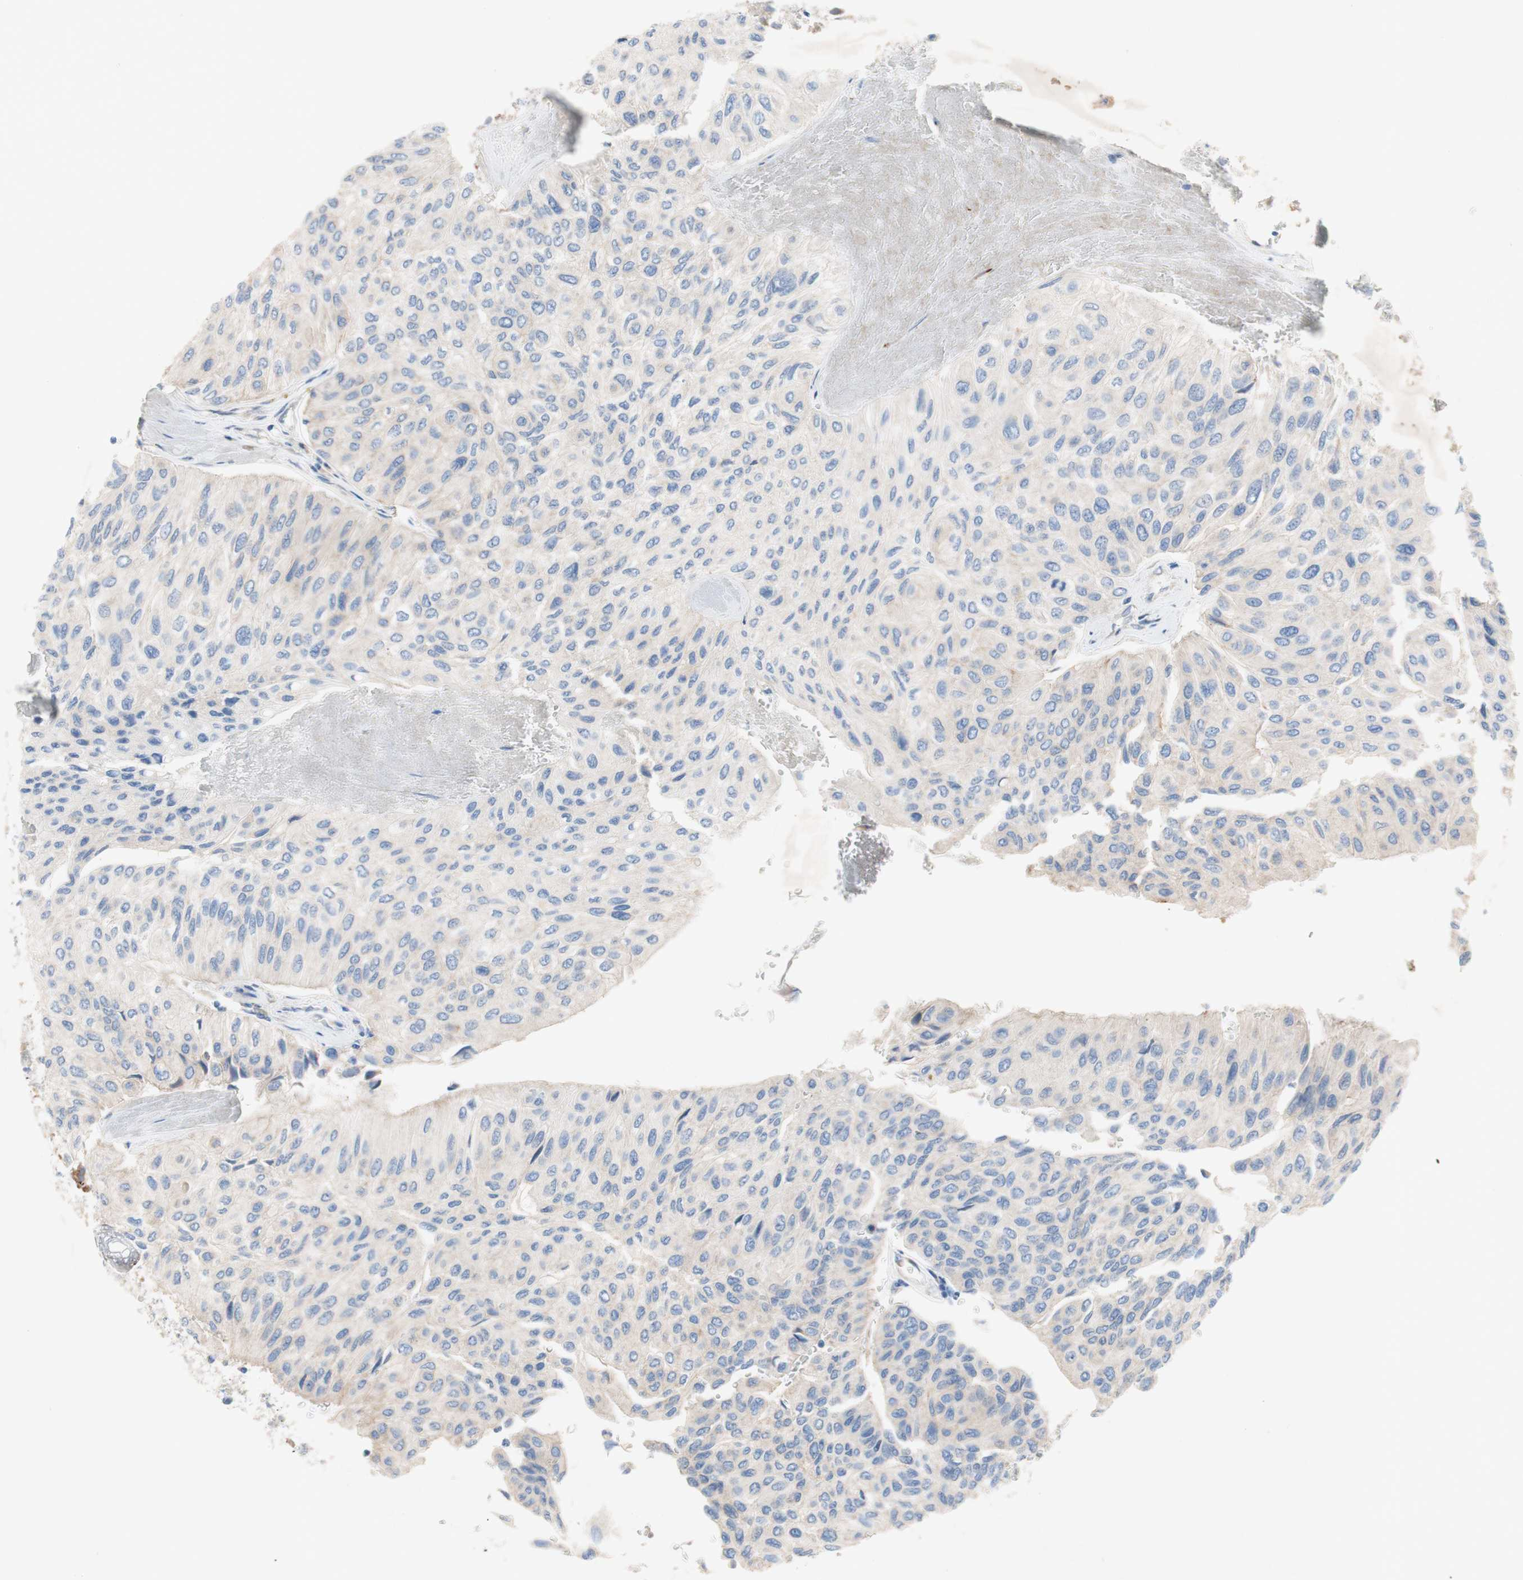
{"staining": {"intensity": "negative", "quantity": "none", "location": "none"}, "tissue": "urothelial cancer", "cell_type": "Tumor cells", "image_type": "cancer", "snomed": [{"axis": "morphology", "description": "Urothelial carcinoma, High grade"}, {"axis": "topography", "description": "Urinary bladder"}], "caption": "Tumor cells show no significant positivity in urothelial carcinoma (high-grade).", "gene": "TMIGD2", "patient": {"sex": "male", "age": 66}}